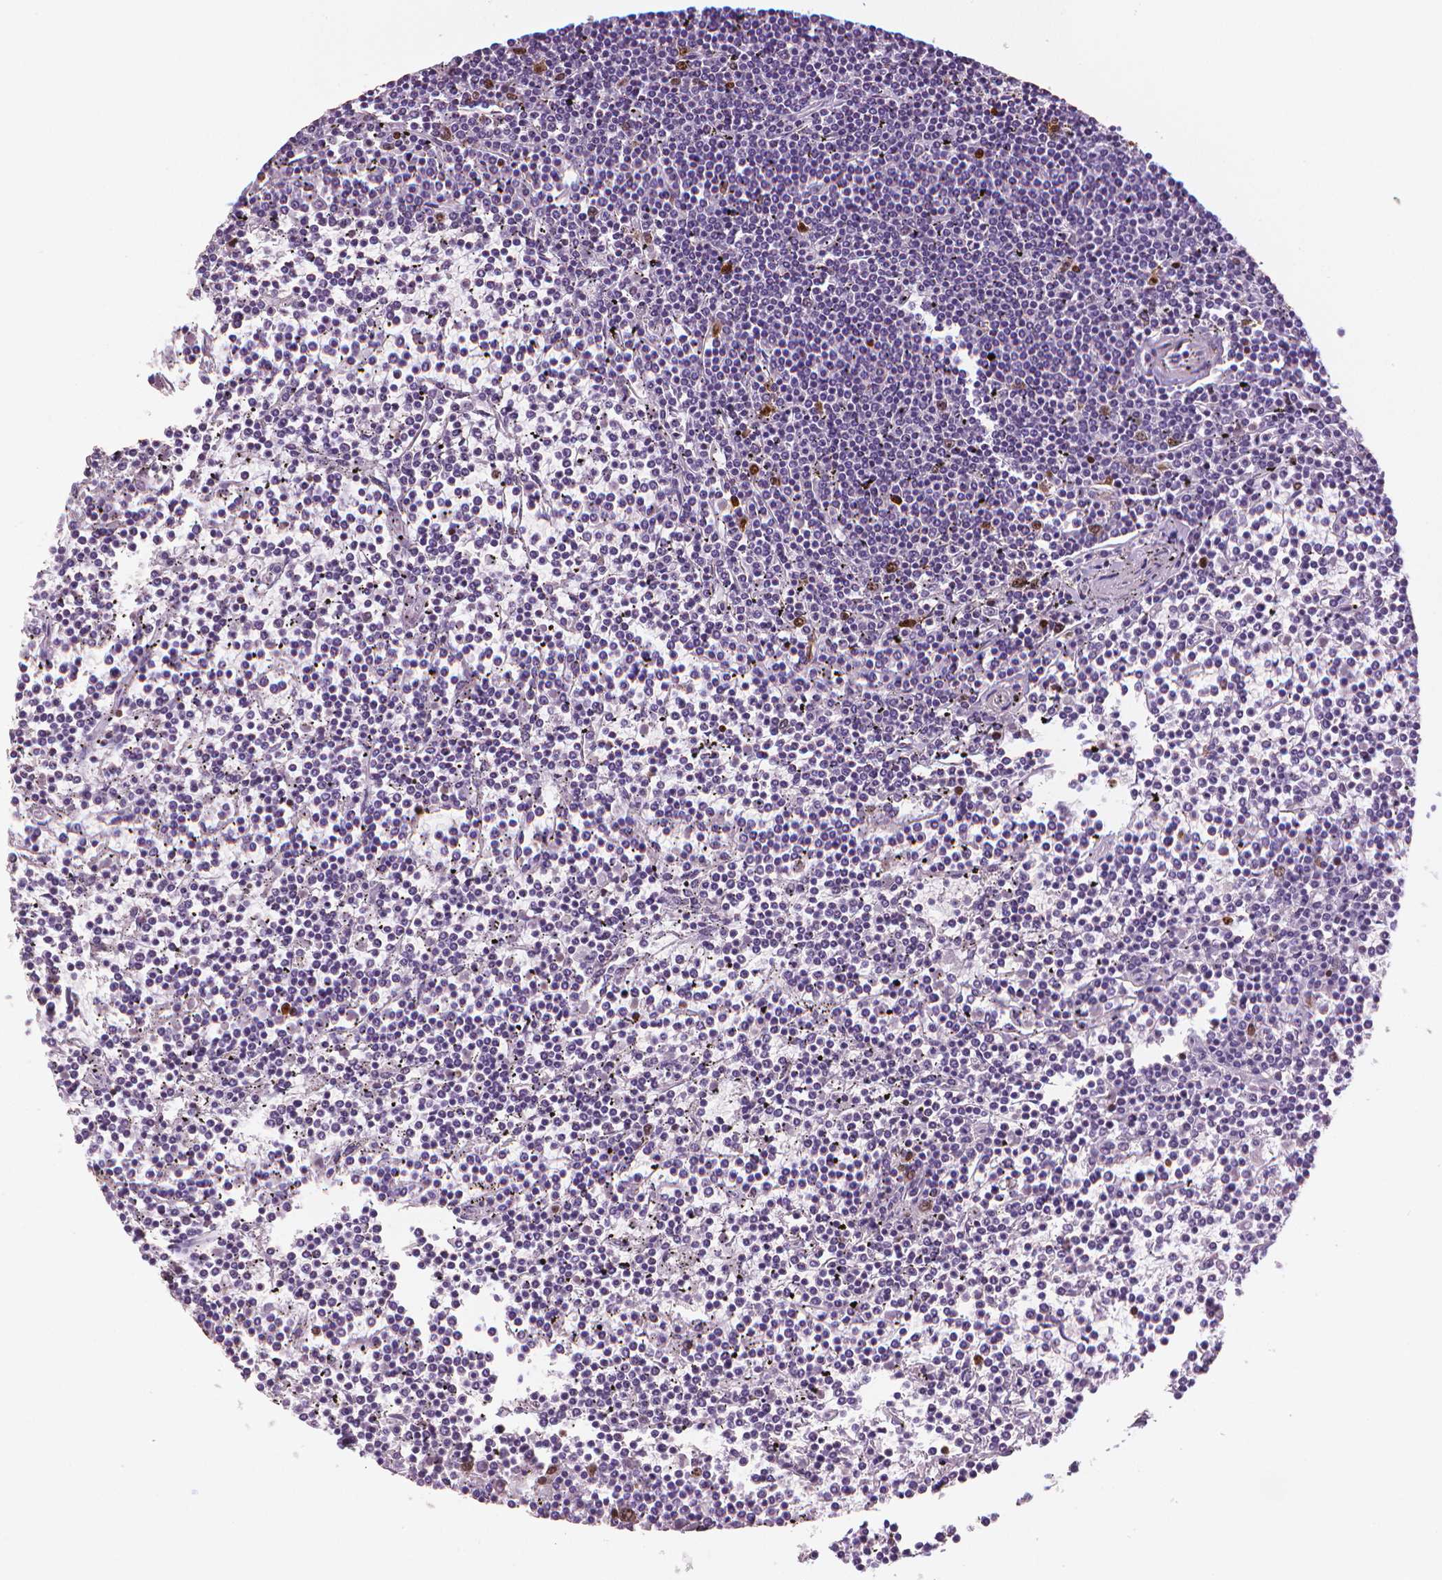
{"staining": {"intensity": "negative", "quantity": "none", "location": "none"}, "tissue": "lymphoma", "cell_type": "Tumor cells", "image_type": "cancer", "snomed": [{"axis": "morphology", "description": "Malignant lymphoma, non-Hodgkin's type, Low grade"}, {"axis": "topography", "description": "Spleen"}], "caption": "Photomicrograph shows no protein expression in tumor cells of lymphoma tissue. The staining was performed using DAB (3,3'-diaminobenzidine) to visualize the protein expression in brown, while the nuclei were stained in blue with hematoxylin (Magnification: 20x).", "gene": "MKI67", "patient": {"sex": "female", "age": 19}}